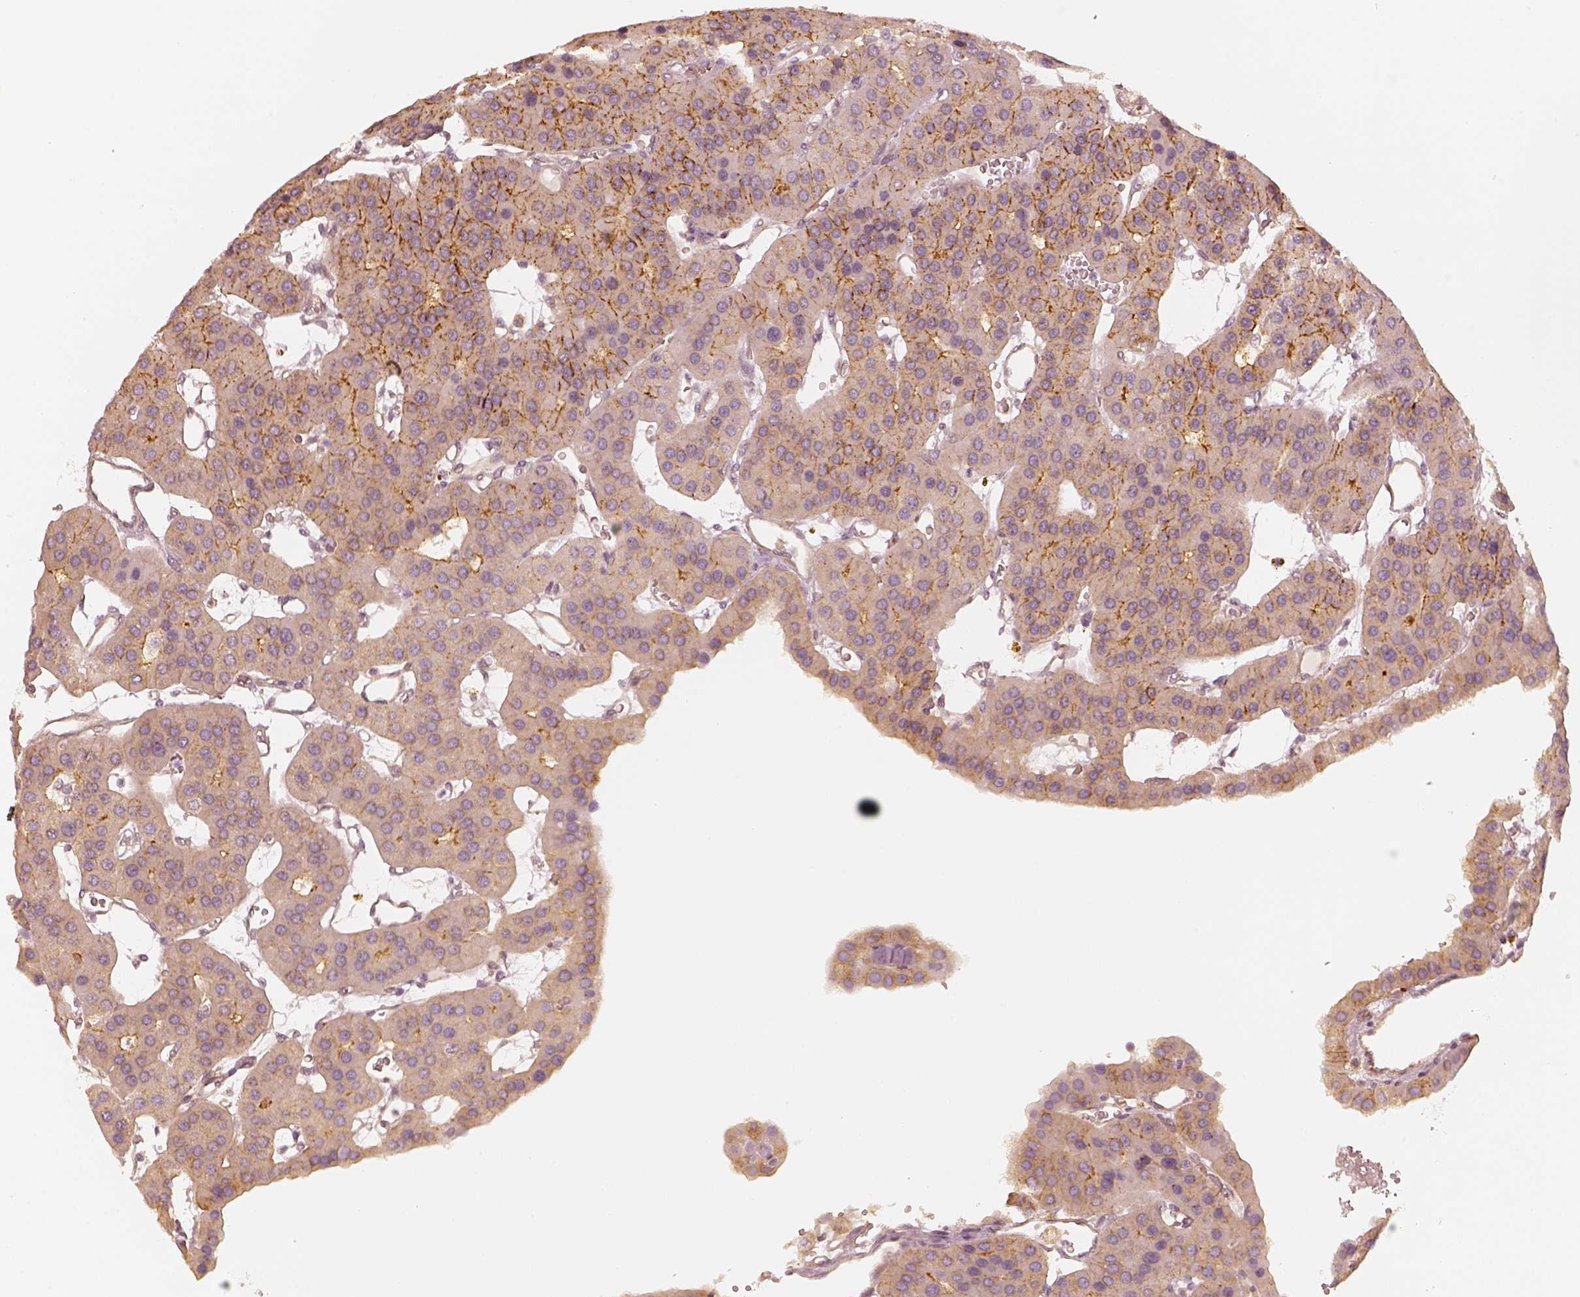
{"staining": {"intensity": "moderate", "quantity": "<25%", "location": "cytoplasmic/membranous"}, "tissue": "parathyroid gland", "cell_type": "Glandular cells", "image_type": "normal", "snomed": [{"axis": "morphology", "description": "Normal tissue, NOS"}, {"axis": "morphology", "description": "Adenoma, NOS"}, {"axis": "topography", "description": "Parathyroid gland"}], "caption": "A low amount of moderate cytoplasmic/membranous positivity is present in about <25% of glandular cells in benign parathyroid gland. Immunohistochemistry (ihc) stains the protein in brown and the nuclei are stained blue.", "gene": "GORASP2", "patient": {"sex": "female", "age": 86}}